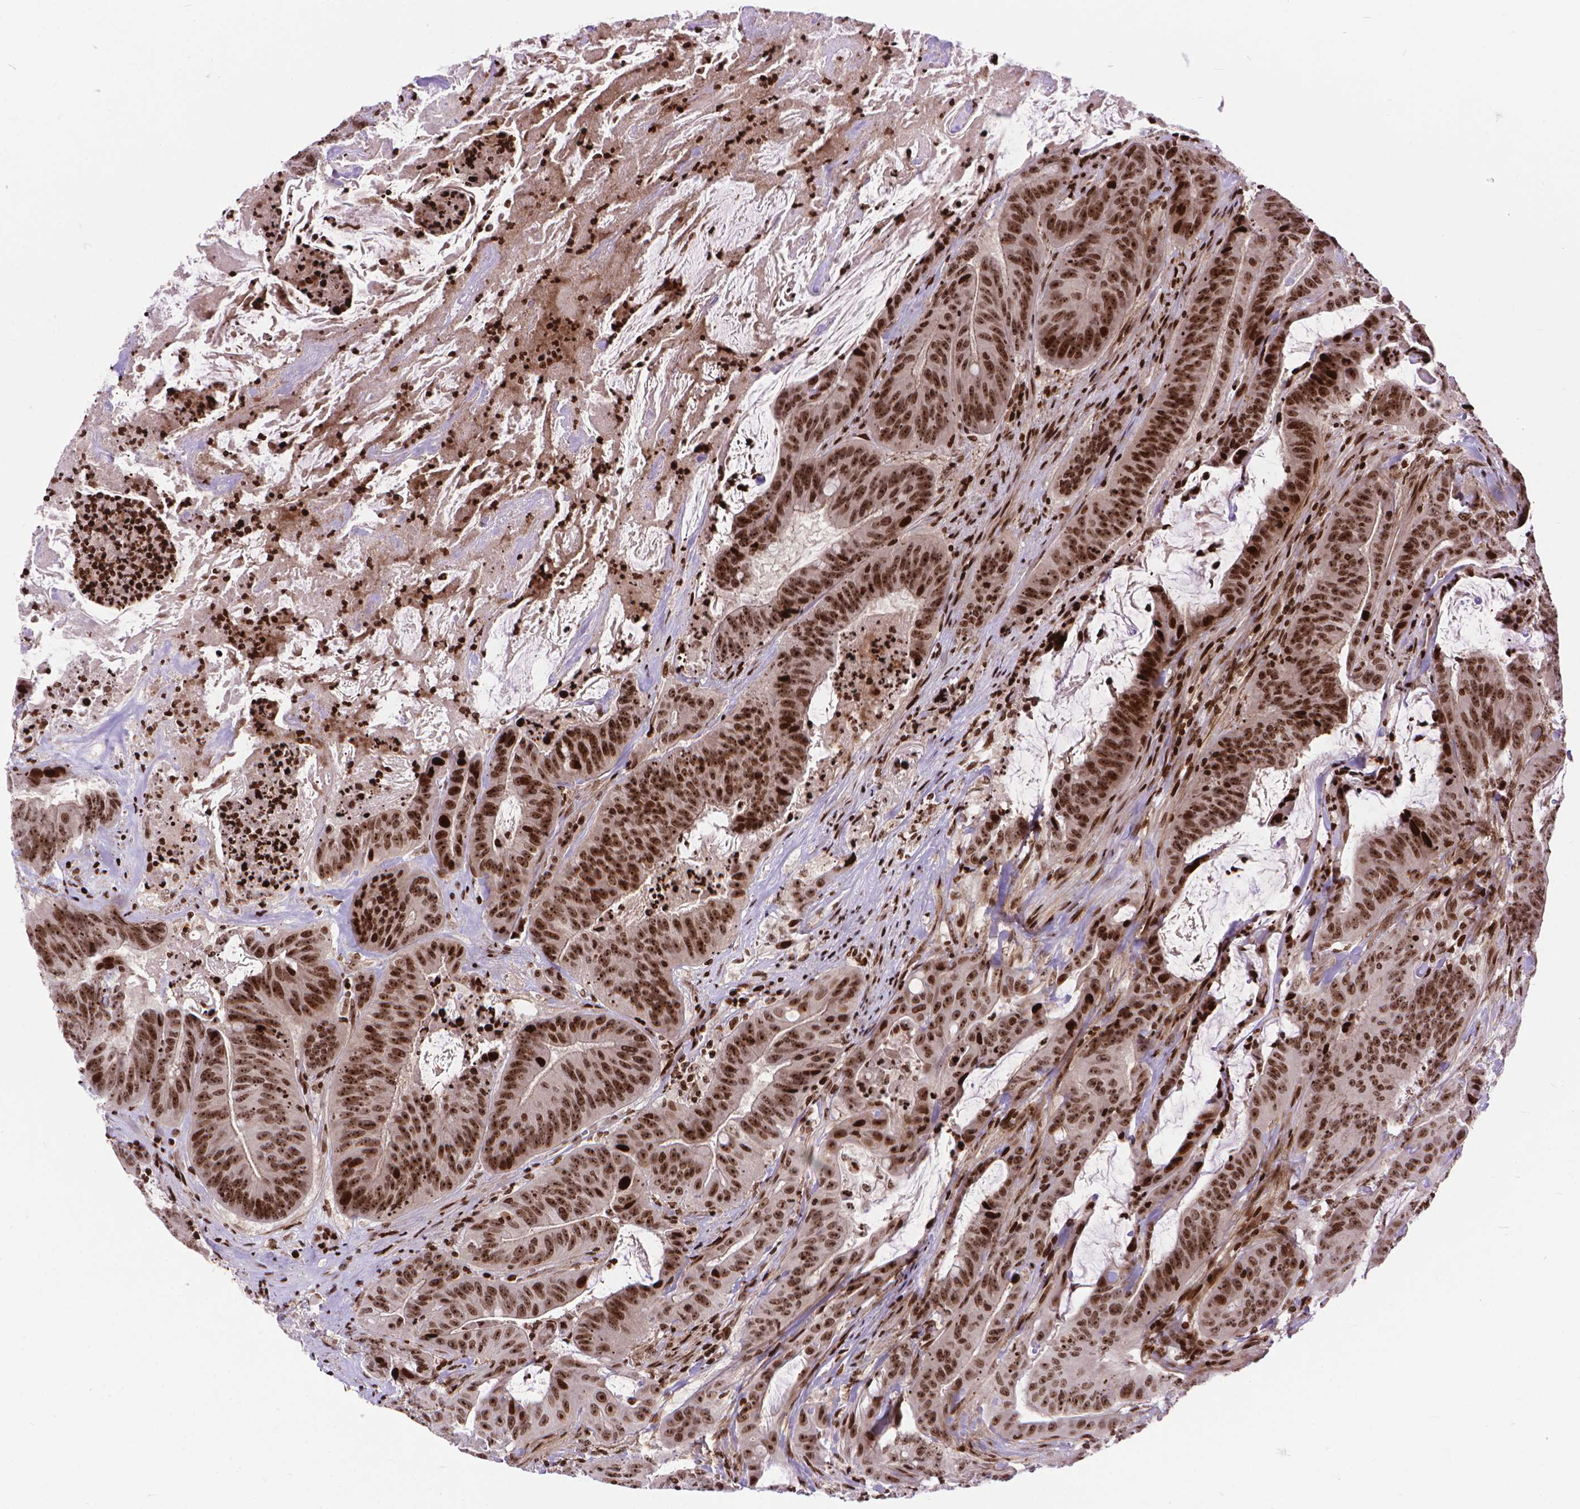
{"staining": {"intensity": "strong", "quantity": ">75%", "location": "nuclear"}, "tissue": "colorectal cancer", "cell_type": "Tumor cells", "image_type": "cancer", "snomed": [{"axis": "morphology", "description": "Adenocarcinoma, NOS"}, {"axis": "topography", "description": "Colon"}], "caption": "Colorectal adenocarcinoma was stained to show a protein in brown. There is high levels of strong nuclear expression in about >75% of tumor cells.", "gene": "AMER1", "patient": {"sex": "male", "age": 33}}